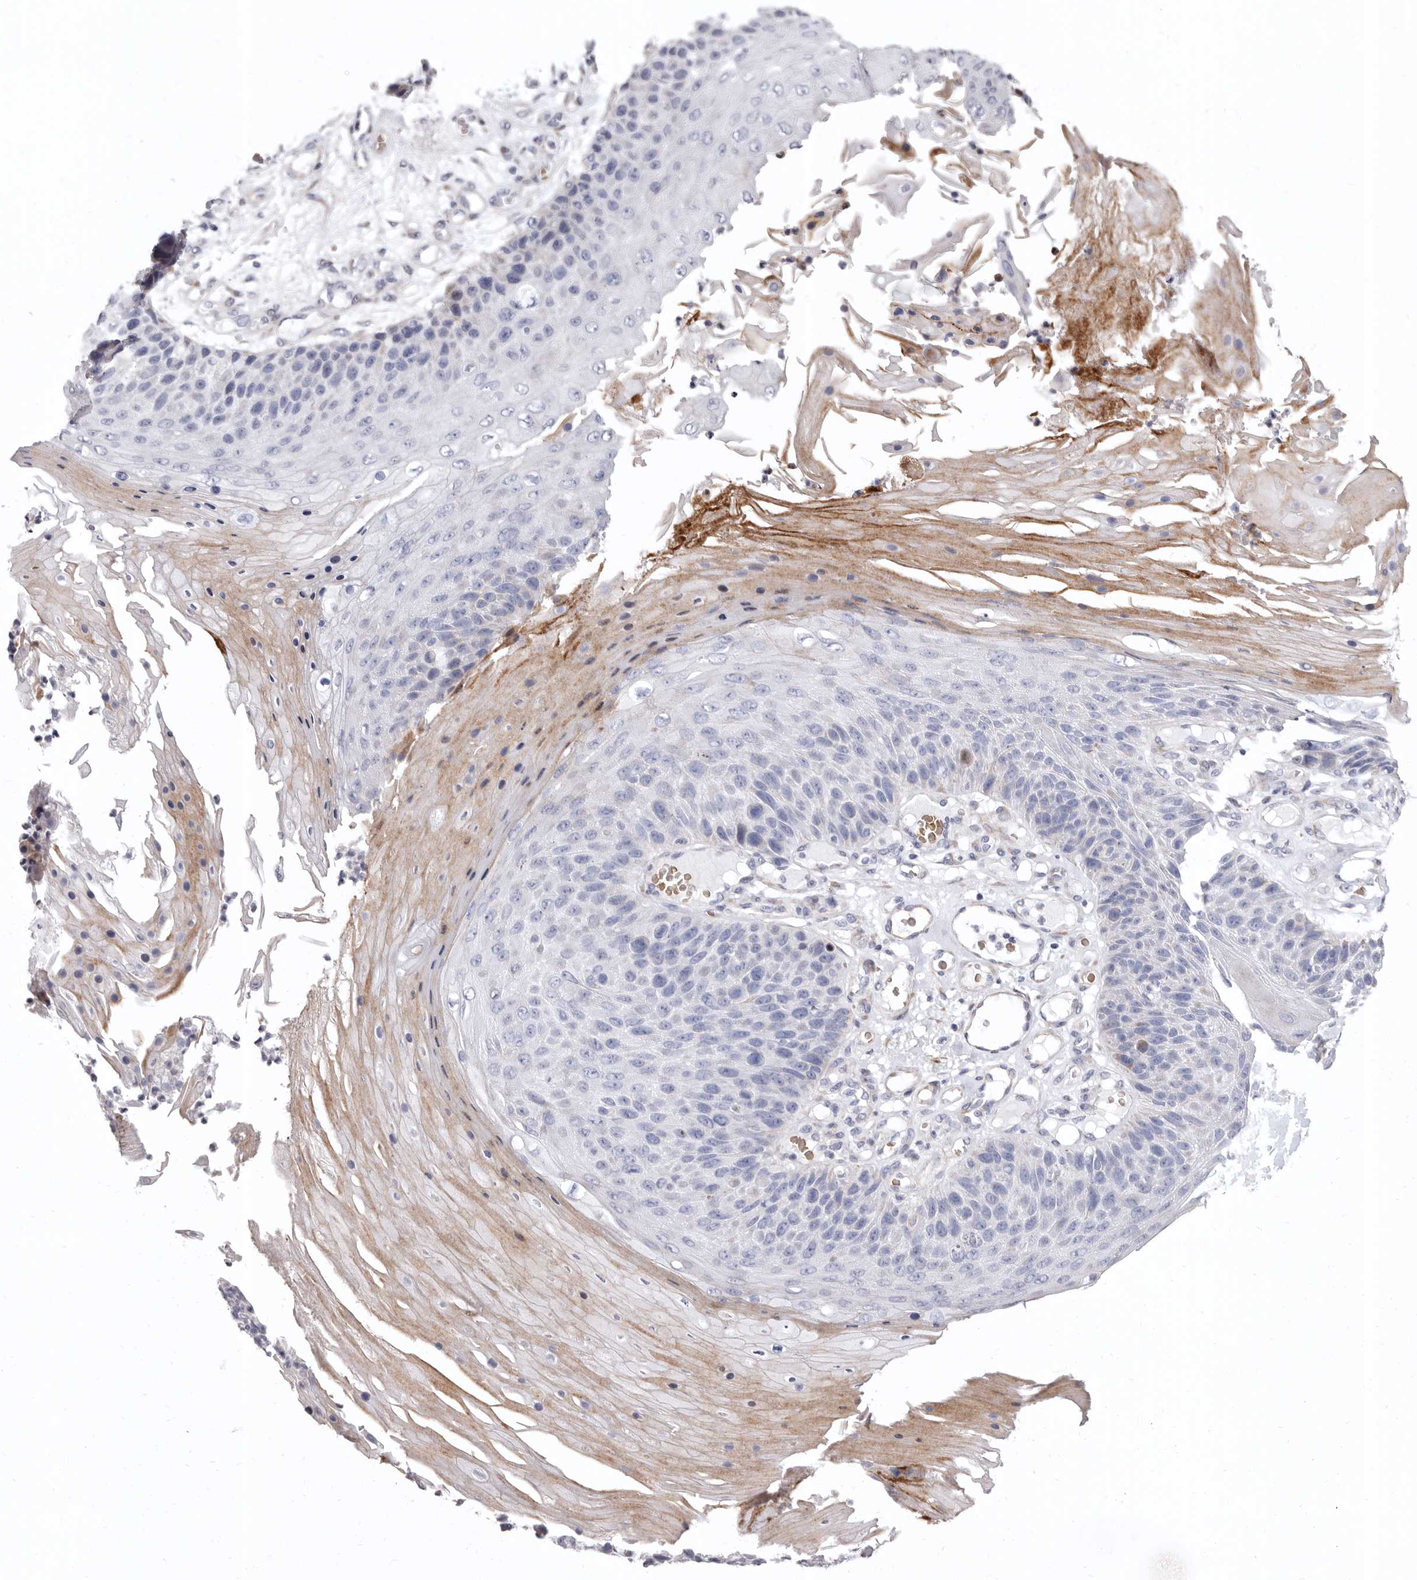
{"staining": {"intensity": "negative", "quantity": "none", "location": "none"}, "tissue": "skin cancer", "cell_type": "Tumor cells", "image_type": "cancer", "snomed": [{"axis": "morphology", "description": "Squamous cell carcinoma, NOS"}, {"axis": "topography", "description": "Skin"}], "caption": "Skin squamous cell carcinoma stained for a protein using IHC demonstrates no expression tumor cells.", "gene": "AIDA", "patient": {"sex": "female", "age": 88}}